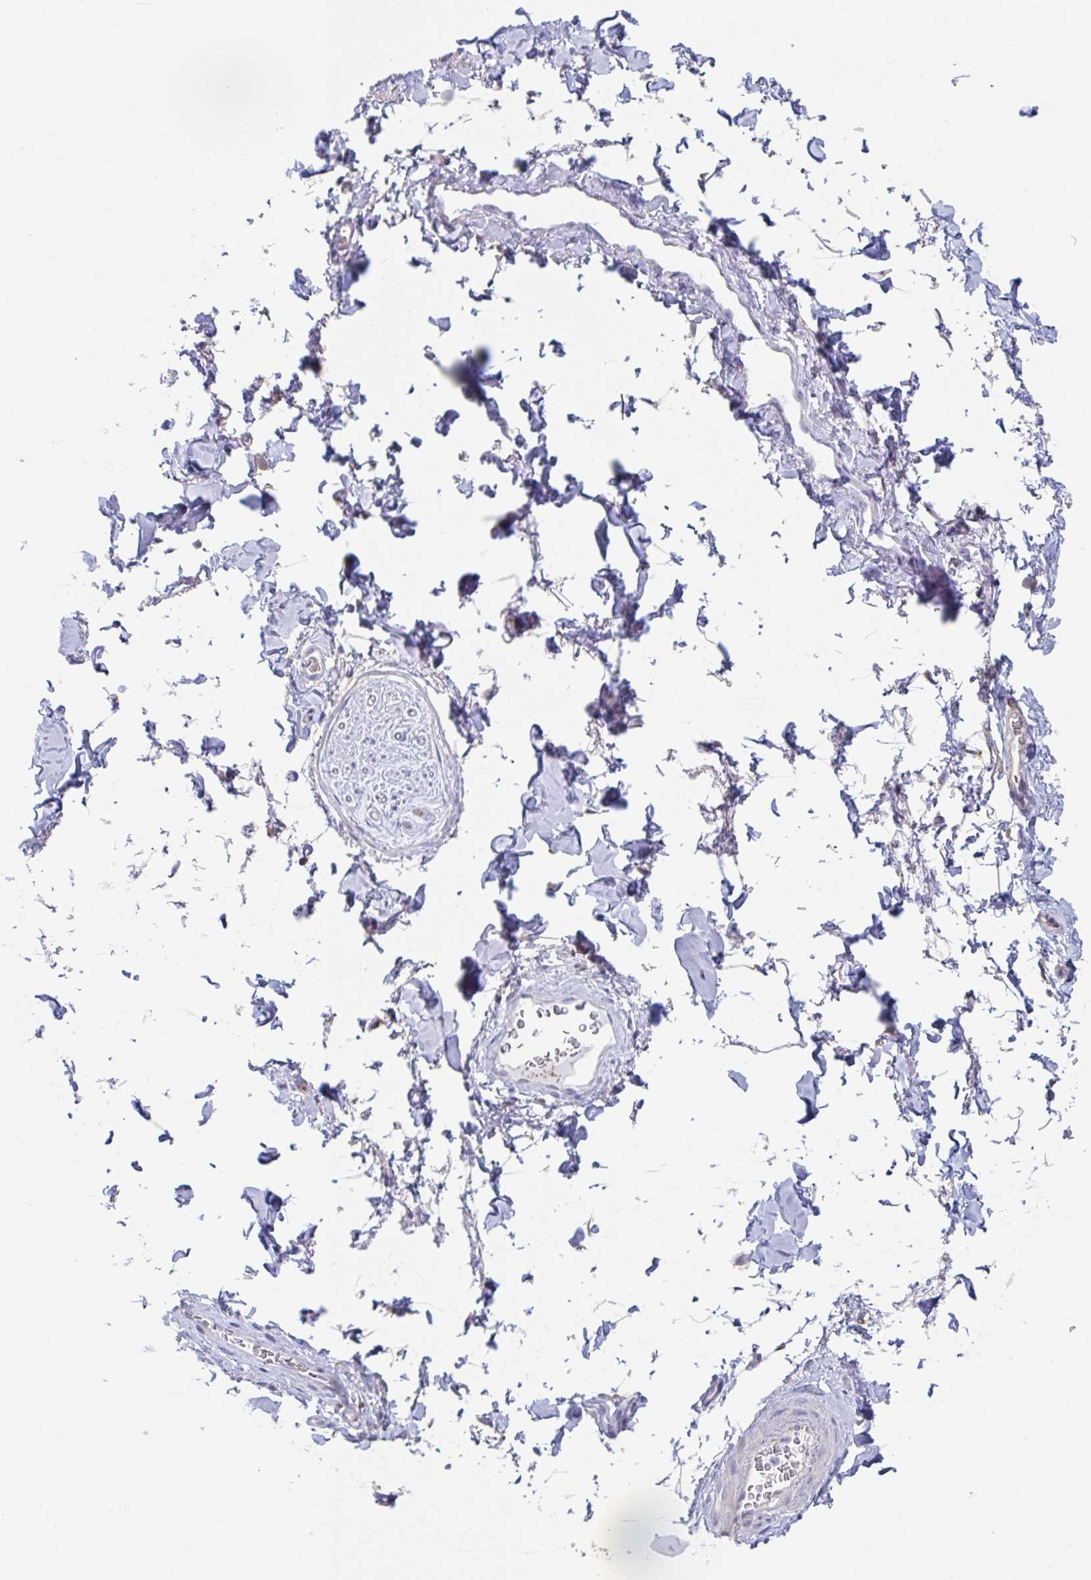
{"staining": {"intensity": "negative", "quantity": "none", "location": "none"}, "tissue": "adipose tissue", "cell_type": "Adipocytes", "image_type": "normal", "snomed": [{"axis": "morphology", "description": "Normal tissue, NOS"}, {"axis": "topography", "description": "Vulva"}, {"axis": "topography", "description": "Peripheral nerve tissue"}], "caption": "Immunohistochemical staining of unremarkable adipose tissue demonstrates no significant positivity in adipocytes.", "gene": "AMPD2", "patient": {"sex": "female", "age": 66}}